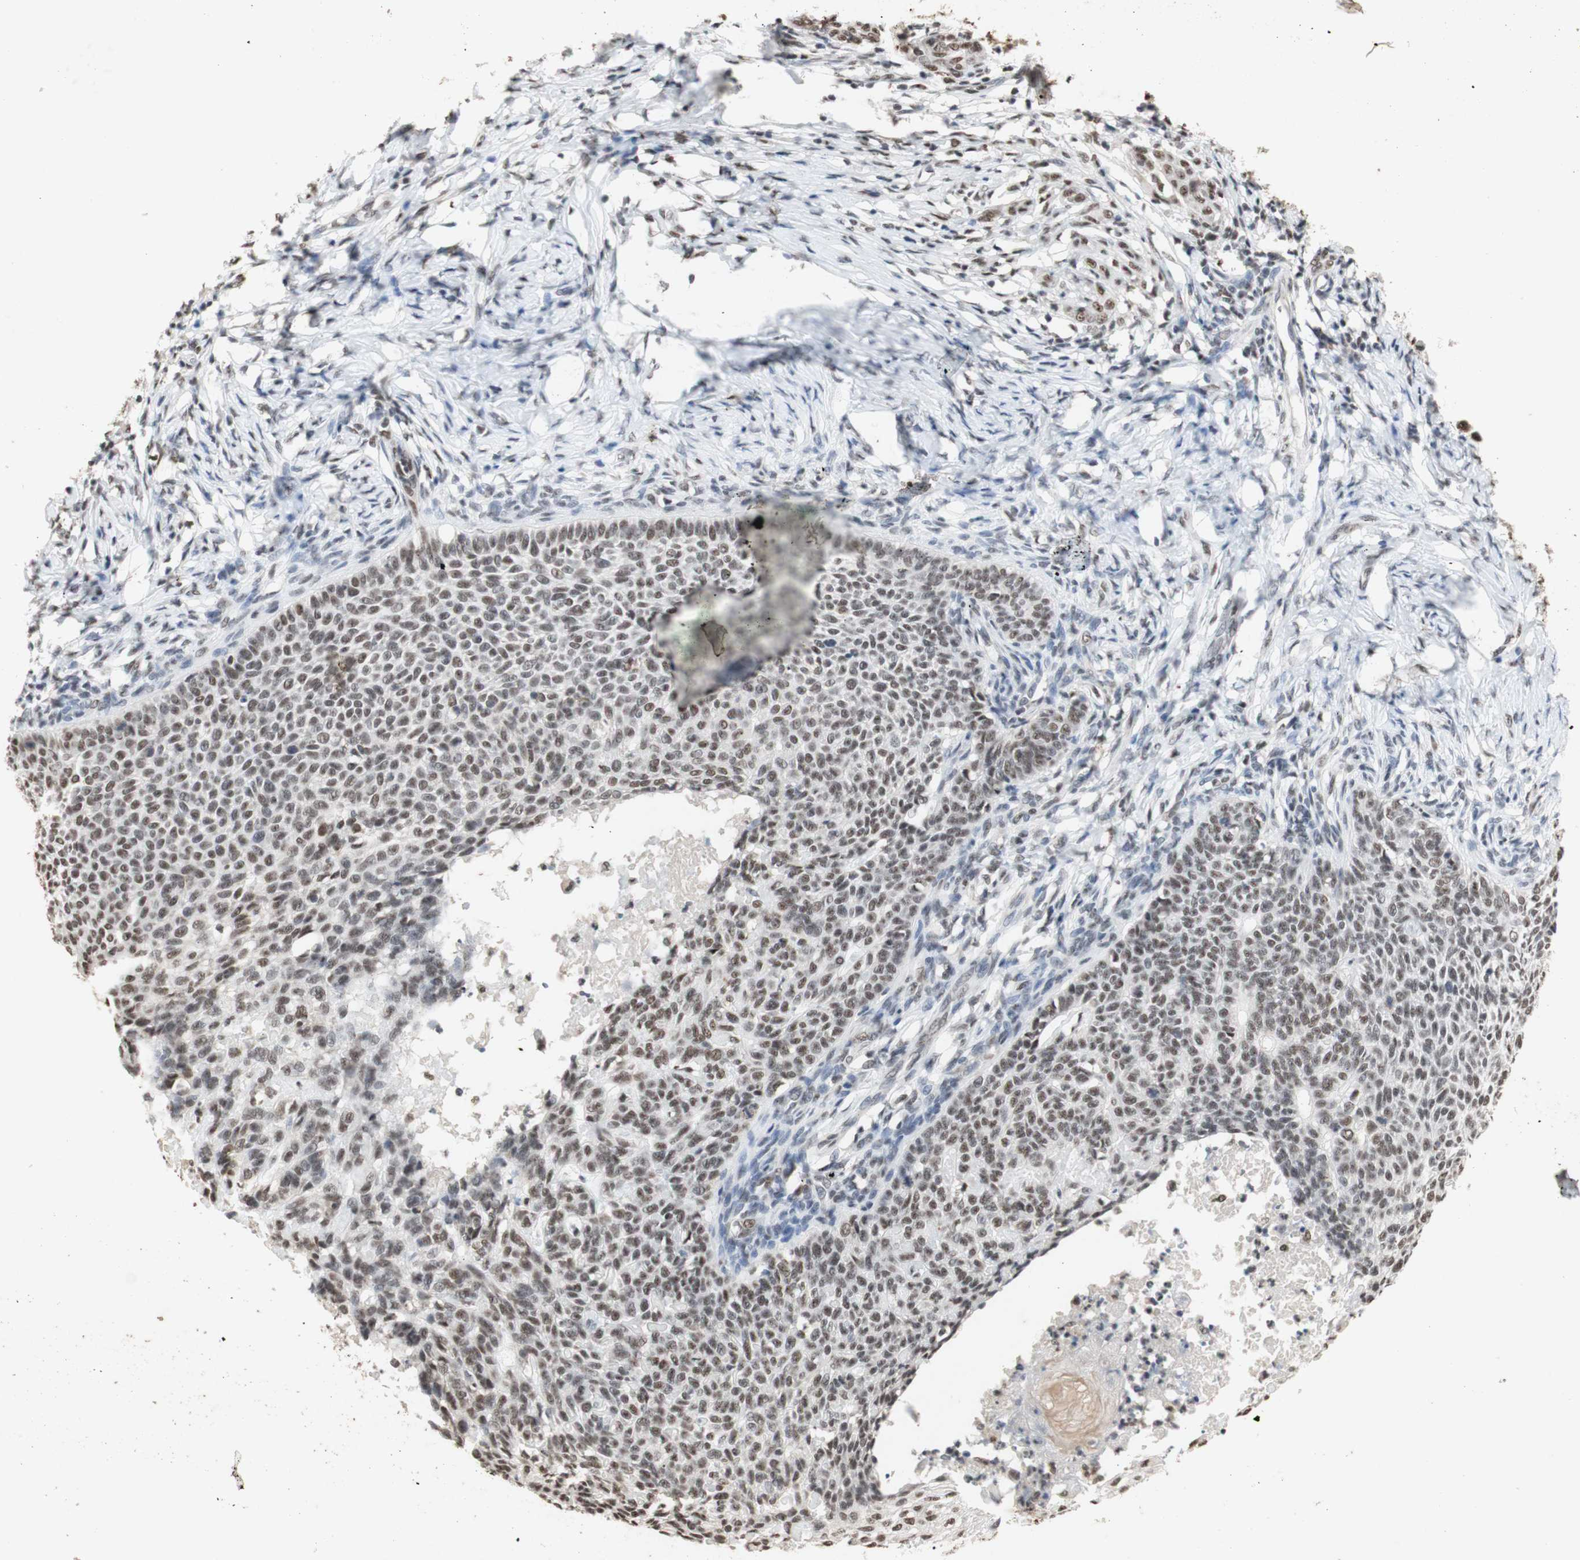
{"staining": {"intensity": "moderate", "quantity": ">75%", "location": "nuclear"}, "tissue": "skin cancer", "cell_type": "Tumor cells", "image_type": "cancer", "snomed": [{"axis": "morphology", "description": "Normal tissue, NOS"}, {"axis": "morphology", "description": "Basal cell carcinoma"}, {"axis": "topography", "description": "Skin"}], "caption": "Skin basal cell carcinoma stained with a protein marker exhibits moderate staining in tumor cells.", "gene": "SNRPB", "patient": {"sex": "male", "age": 87}}